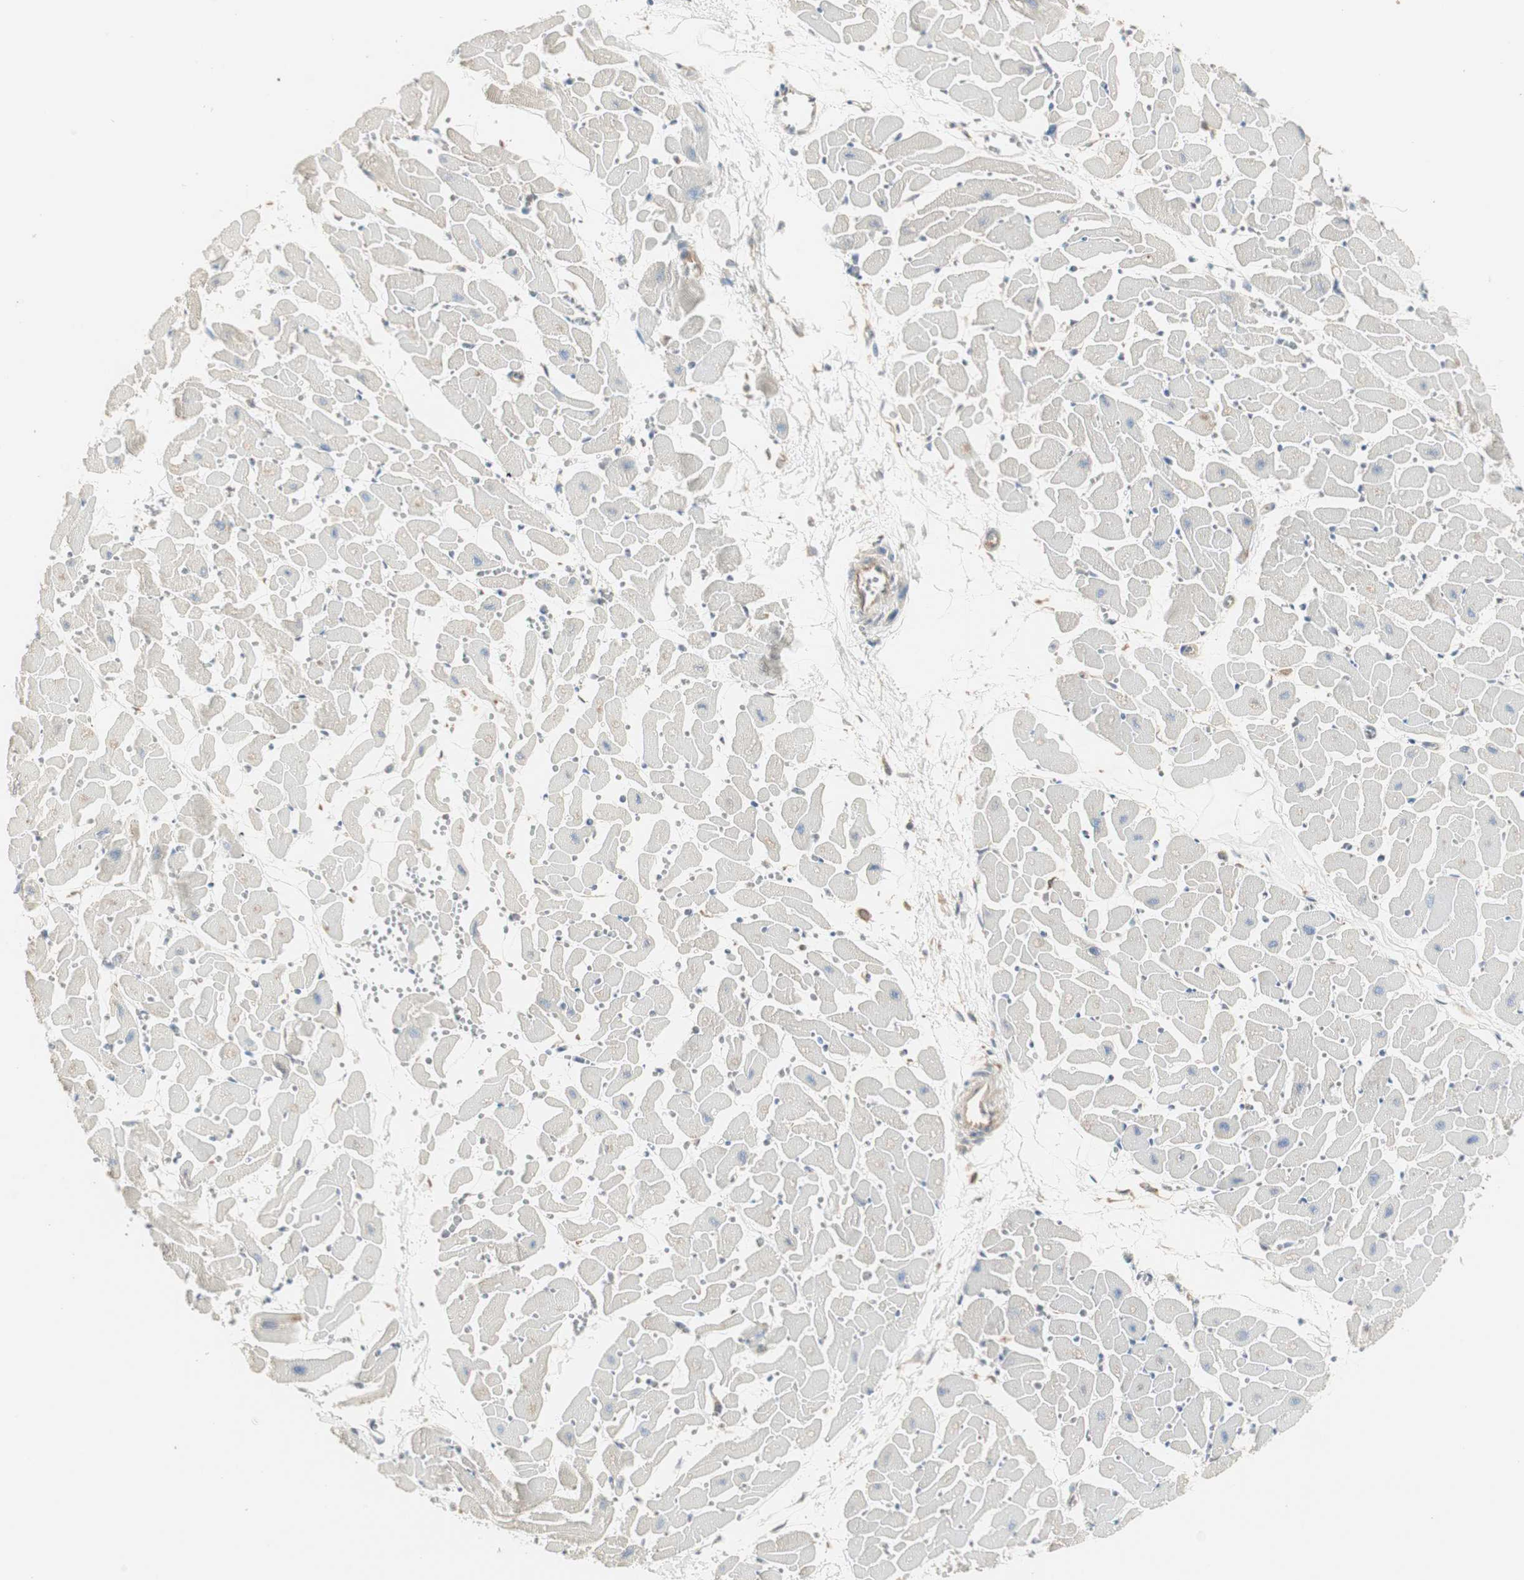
{"staining": {"intensity": "negative", "quantity": "none", "location": "none"}, "tissue": "heart muscle", "cell_type": "Cardiomyocytes", "image_type": "normal", "snomed": [{"axis": "morphology", "description": "Normal tissue, NOS"}, {"axis": "topography", "description": "Heart"}], "caption": "IHC photomicrograph of normal heart muscle: heart muscle stained with DAB reveals no significant protein positivity in cardiomyocytes.", "gene": "CRLF3", "patient": {"sex": "female", "age": 19}}